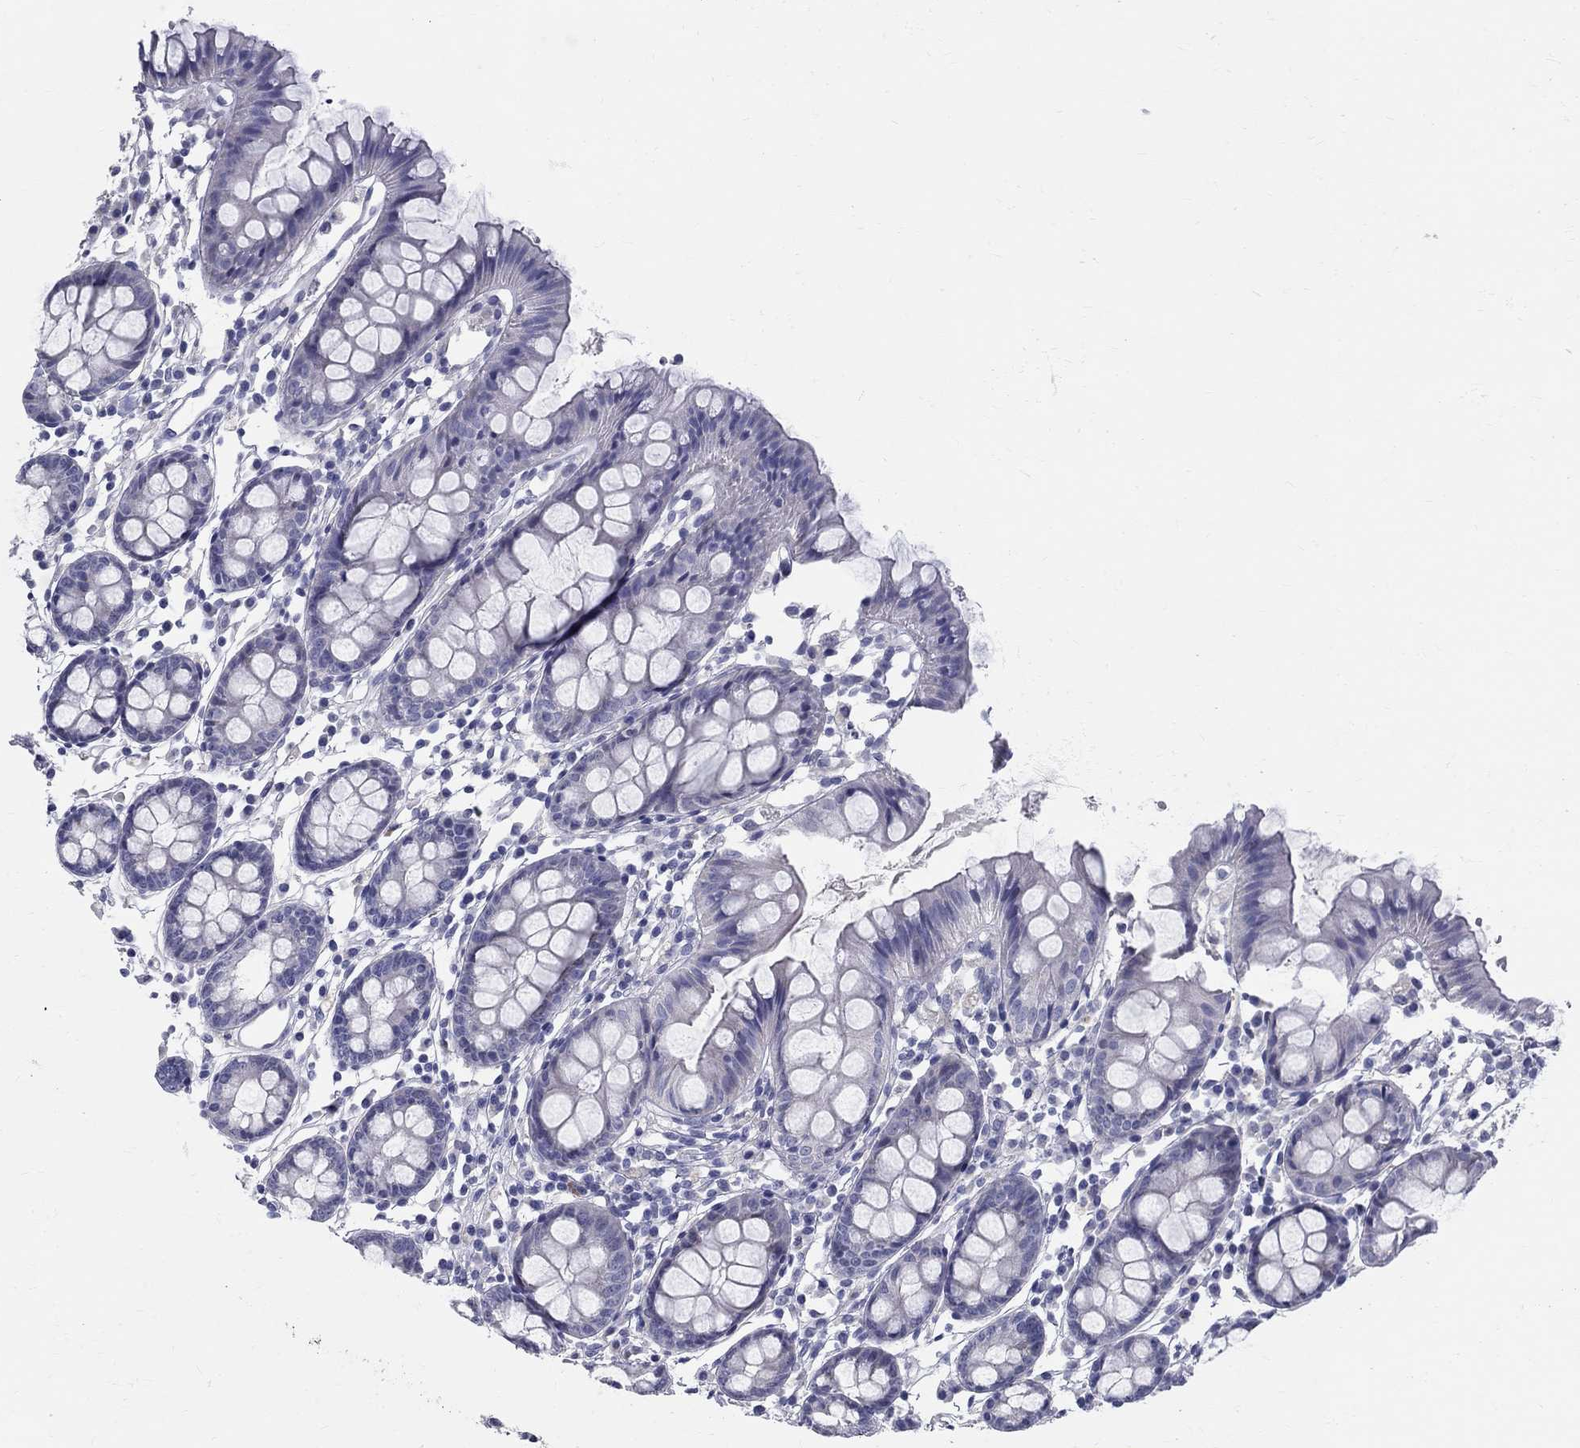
{"staining": {"intensity": "negative", "quantity": "none", "location": "none"}, "tissue": "colon", "cell_type": "Endothelial cells", "image_type": "normal", "snomed": [{"axis": "morphology", "description": "Normal tissue, NOS"}, {"axis": "topography", "description": "Colon"}], "caption": "IHC photomicrograph of benign colon: colon stained with DAB reveals no significant protein positivity in endothelial cells. (Brightfield microscopy of DAB immunohistochemistry (IHC) at high magnification).", "gene": "TGM4", "patient": {"sex": "female", "age": 84}}